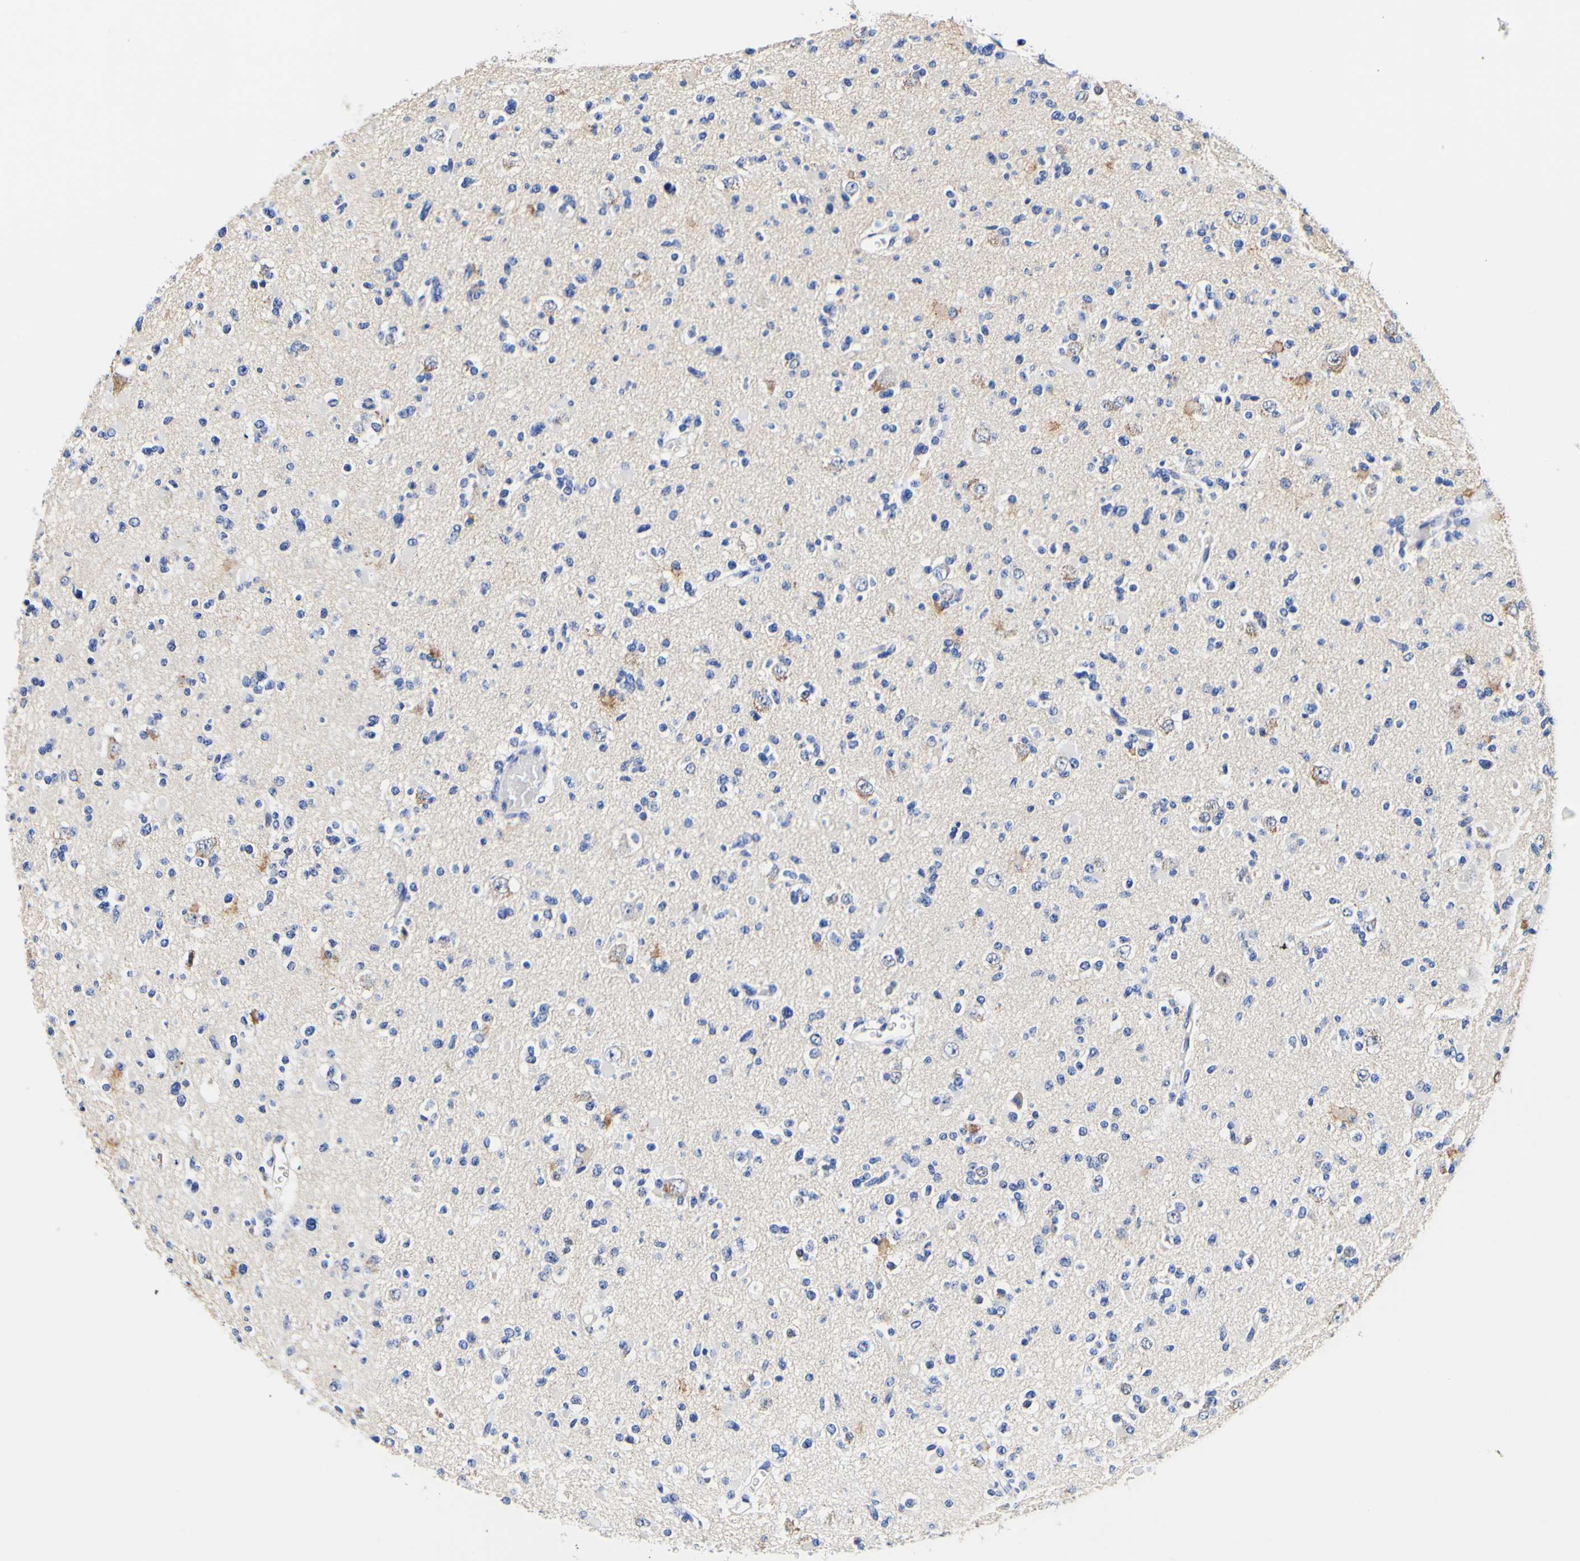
{"staining": {"intensity": "weak", "quantity": "<25%", "location": "cytoplasmic/membranous"}, "tissue": "glioma", "cell_type": "Tumor cells", "image_type": "cancer", "snomed": [{"axis": "morphology", "description": "Glioma, malignant, Low grade"}, {"axis": "topography", "description": "Brain"}], "caption": "This is an IHC histopathology image of glioma. There is no staining in tumor cells.", "gene": "CAMK4", "patient": {"sex": "female", "age": 22}}